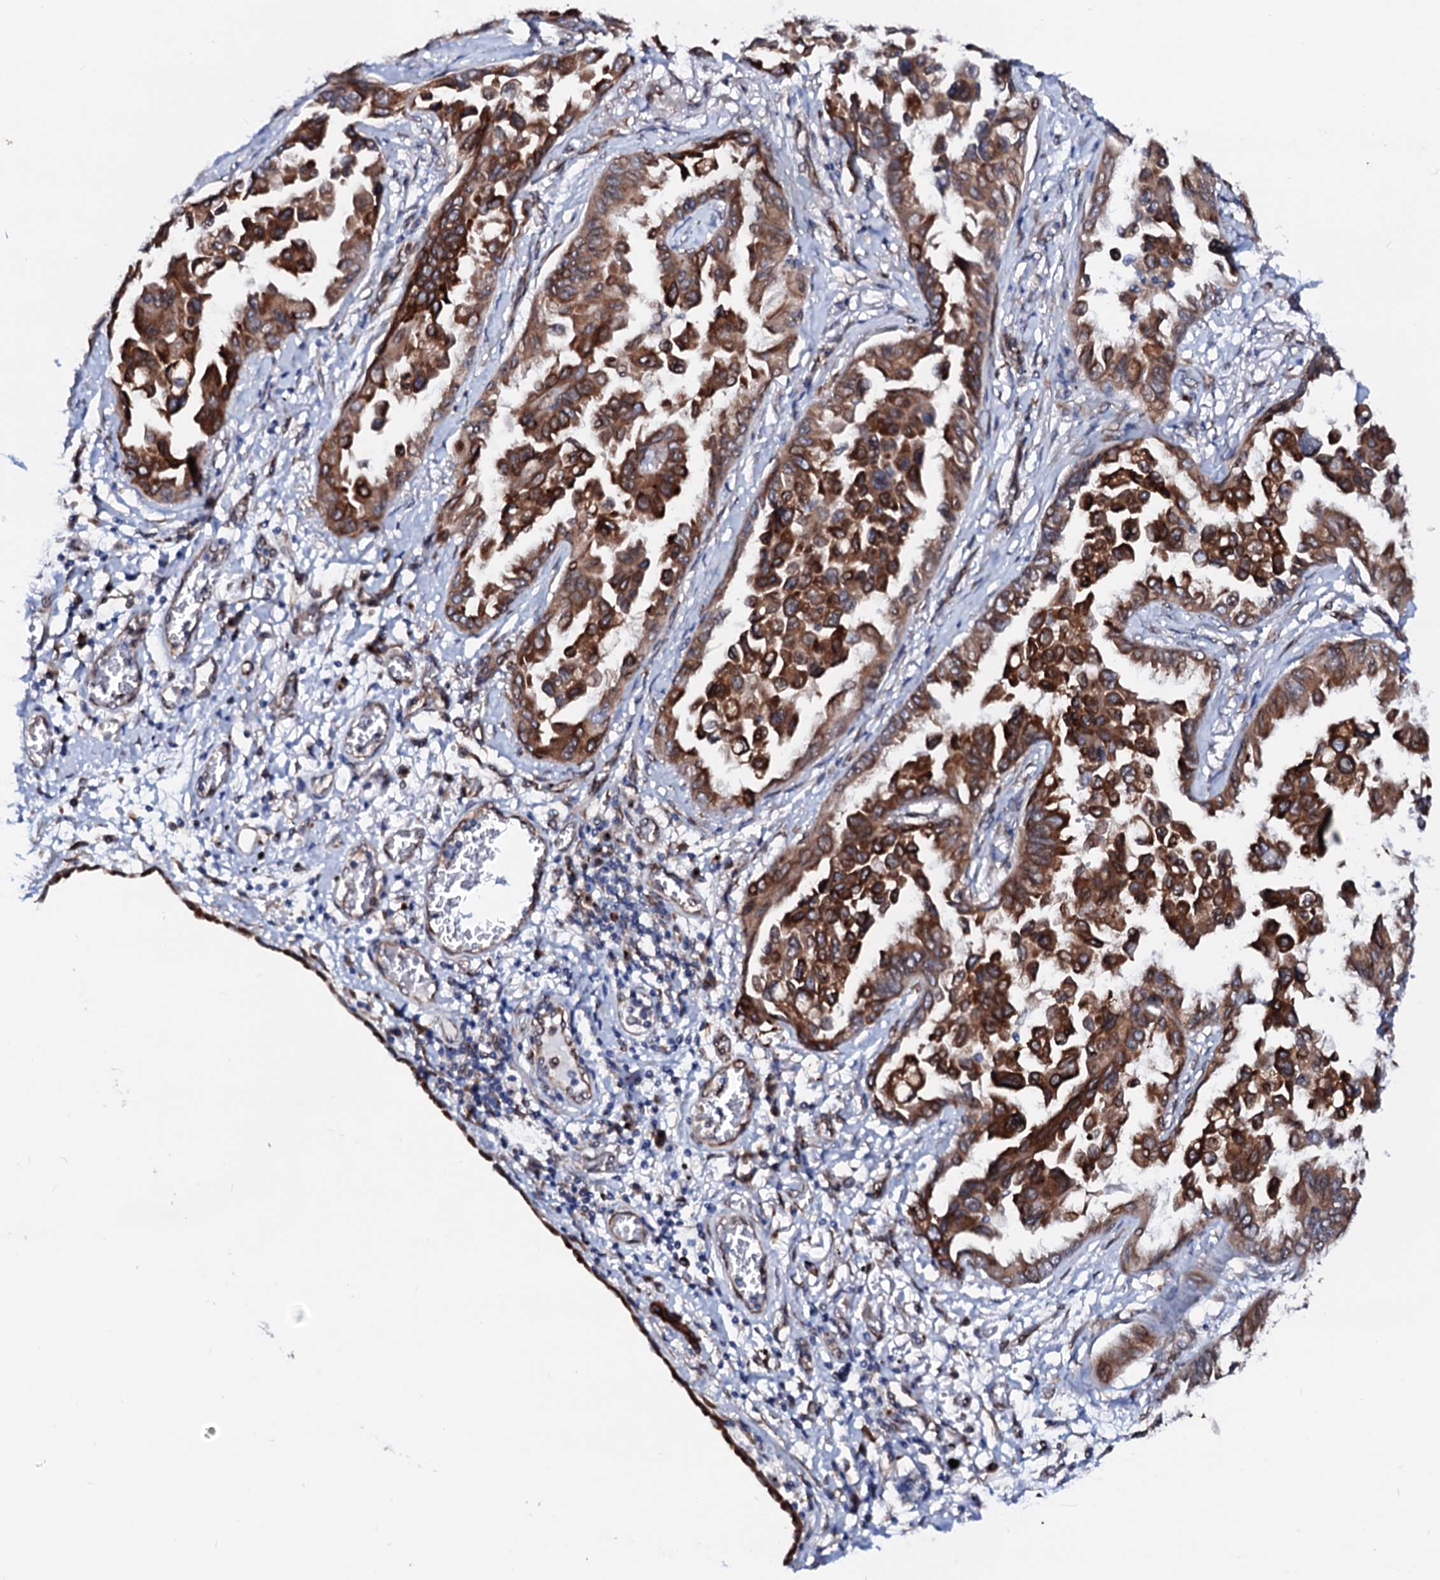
{"staining": {"intensity": "strong", "quantity": ">75%", "location": "cytoplasmic/membranous"}, "tissue": "lung cancer", "cell_type": "Tumor cells", "image_type": "cancer", "snomed": [{"axis": "morphology", "description": "Adenocarcinoma, NOS"}, {"axis": "topography", "description": "Lung"}], "caption": "Strong cytoplasmic/membranous expression for a protein is seen in approximately >75% of tumor cells of lung adenocarcinoma using IHC.", "gene": "TMCO3", "patient": {"sex": "female", "age": 67}}